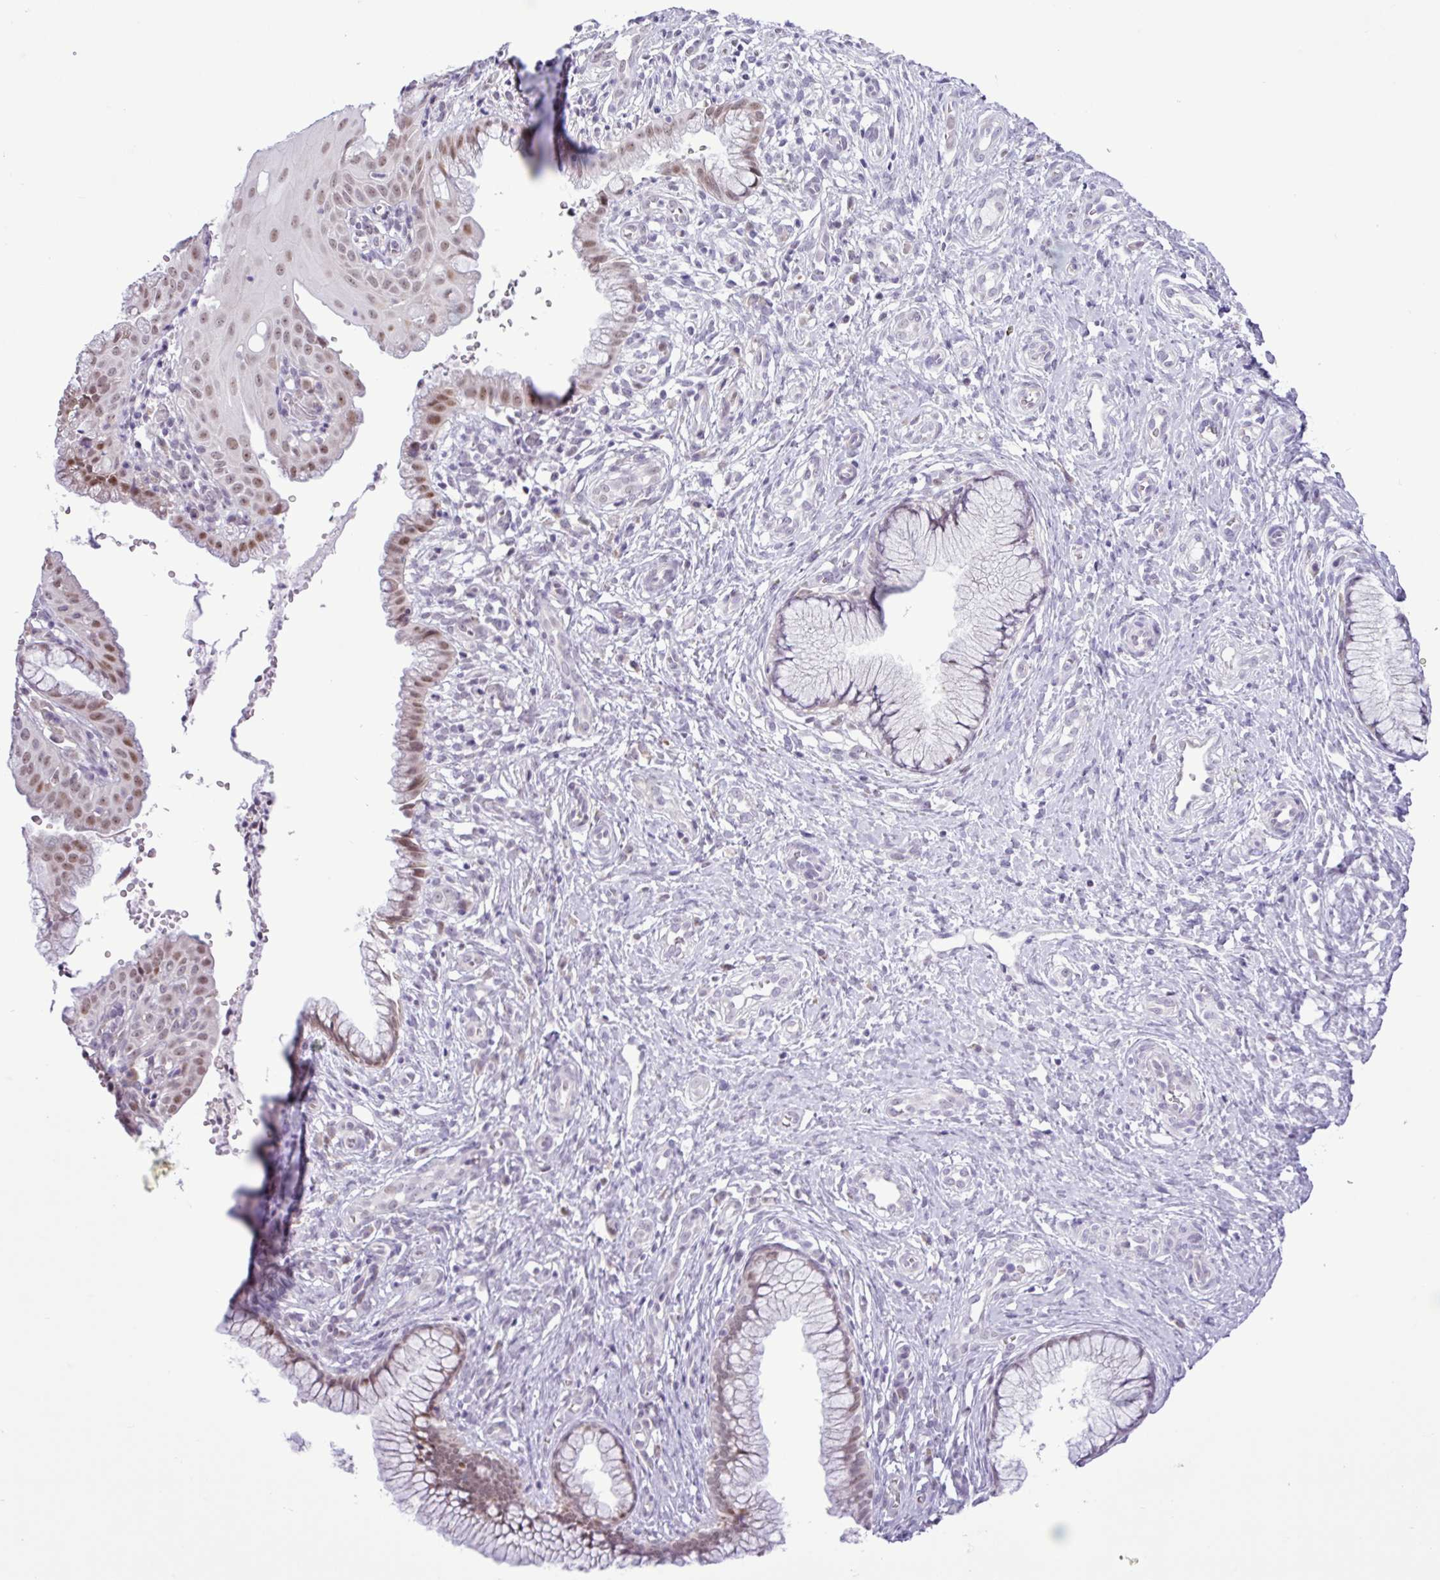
{"staining": {"intensity": "moderate", "quantity": "25%-75%", "location": "nuclear"}, "tissue": "cervix", "cell_type": "Glandular cells", "image_type": "normal", "snomed": [{"axis": "morphology", "description": "Normal tissue, NOS"}, {"axis": "topography", "description": "Cervix"}], "caption": "Immunohistochemistry (IHC) micrograph of benign cervix: cervix stained using IHC displays medium levels of moderate protein expression localized specifically in the nuclear of glandular cells, appearing as a nuclear brown color.", "gene": "ELOA2", "patient": {"sex": "female", "age": 36}}